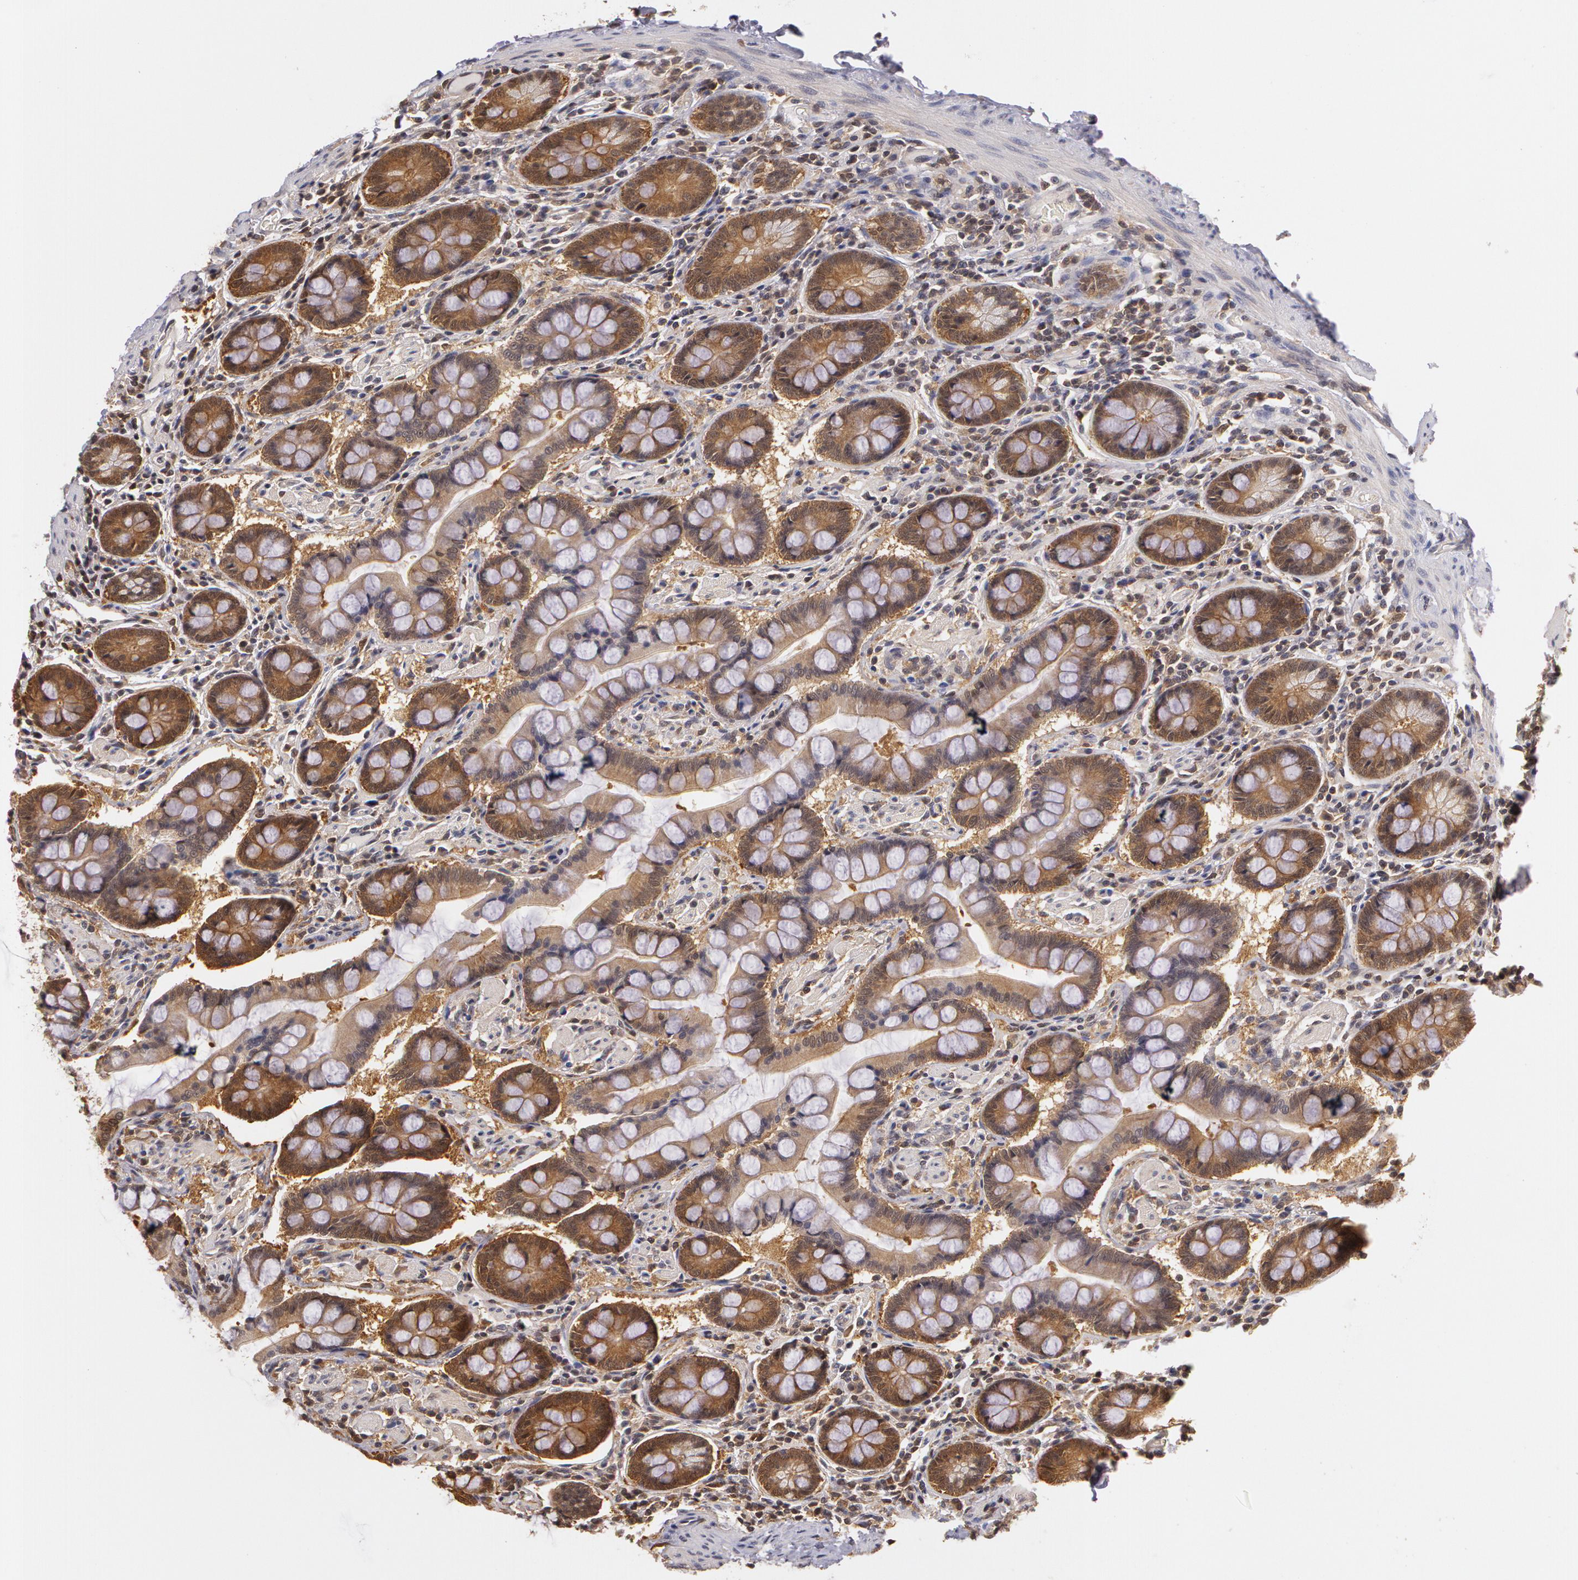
{"staining": {"intensity": "moderate", "quantity": "25%-75%", "location": "cytoplasmic/membranous"}, "tissue": "small intestine", "cell_type": "Glandular cells", "image_type": "normal", "snomed": [{"axis": "morphology", "description": "Normal tissue, NOS"}, {"axis": "topography", "description": "Small intestine"}], "caption": "DAB immunohistochemical staining of unremarkable human small intestine displays moderate cytoplasmic/membranous protein expression in approximately 25%-75% of glandular cells.", "gene": "AHSA1", "patient": {"sex": "male", "age": 41}}